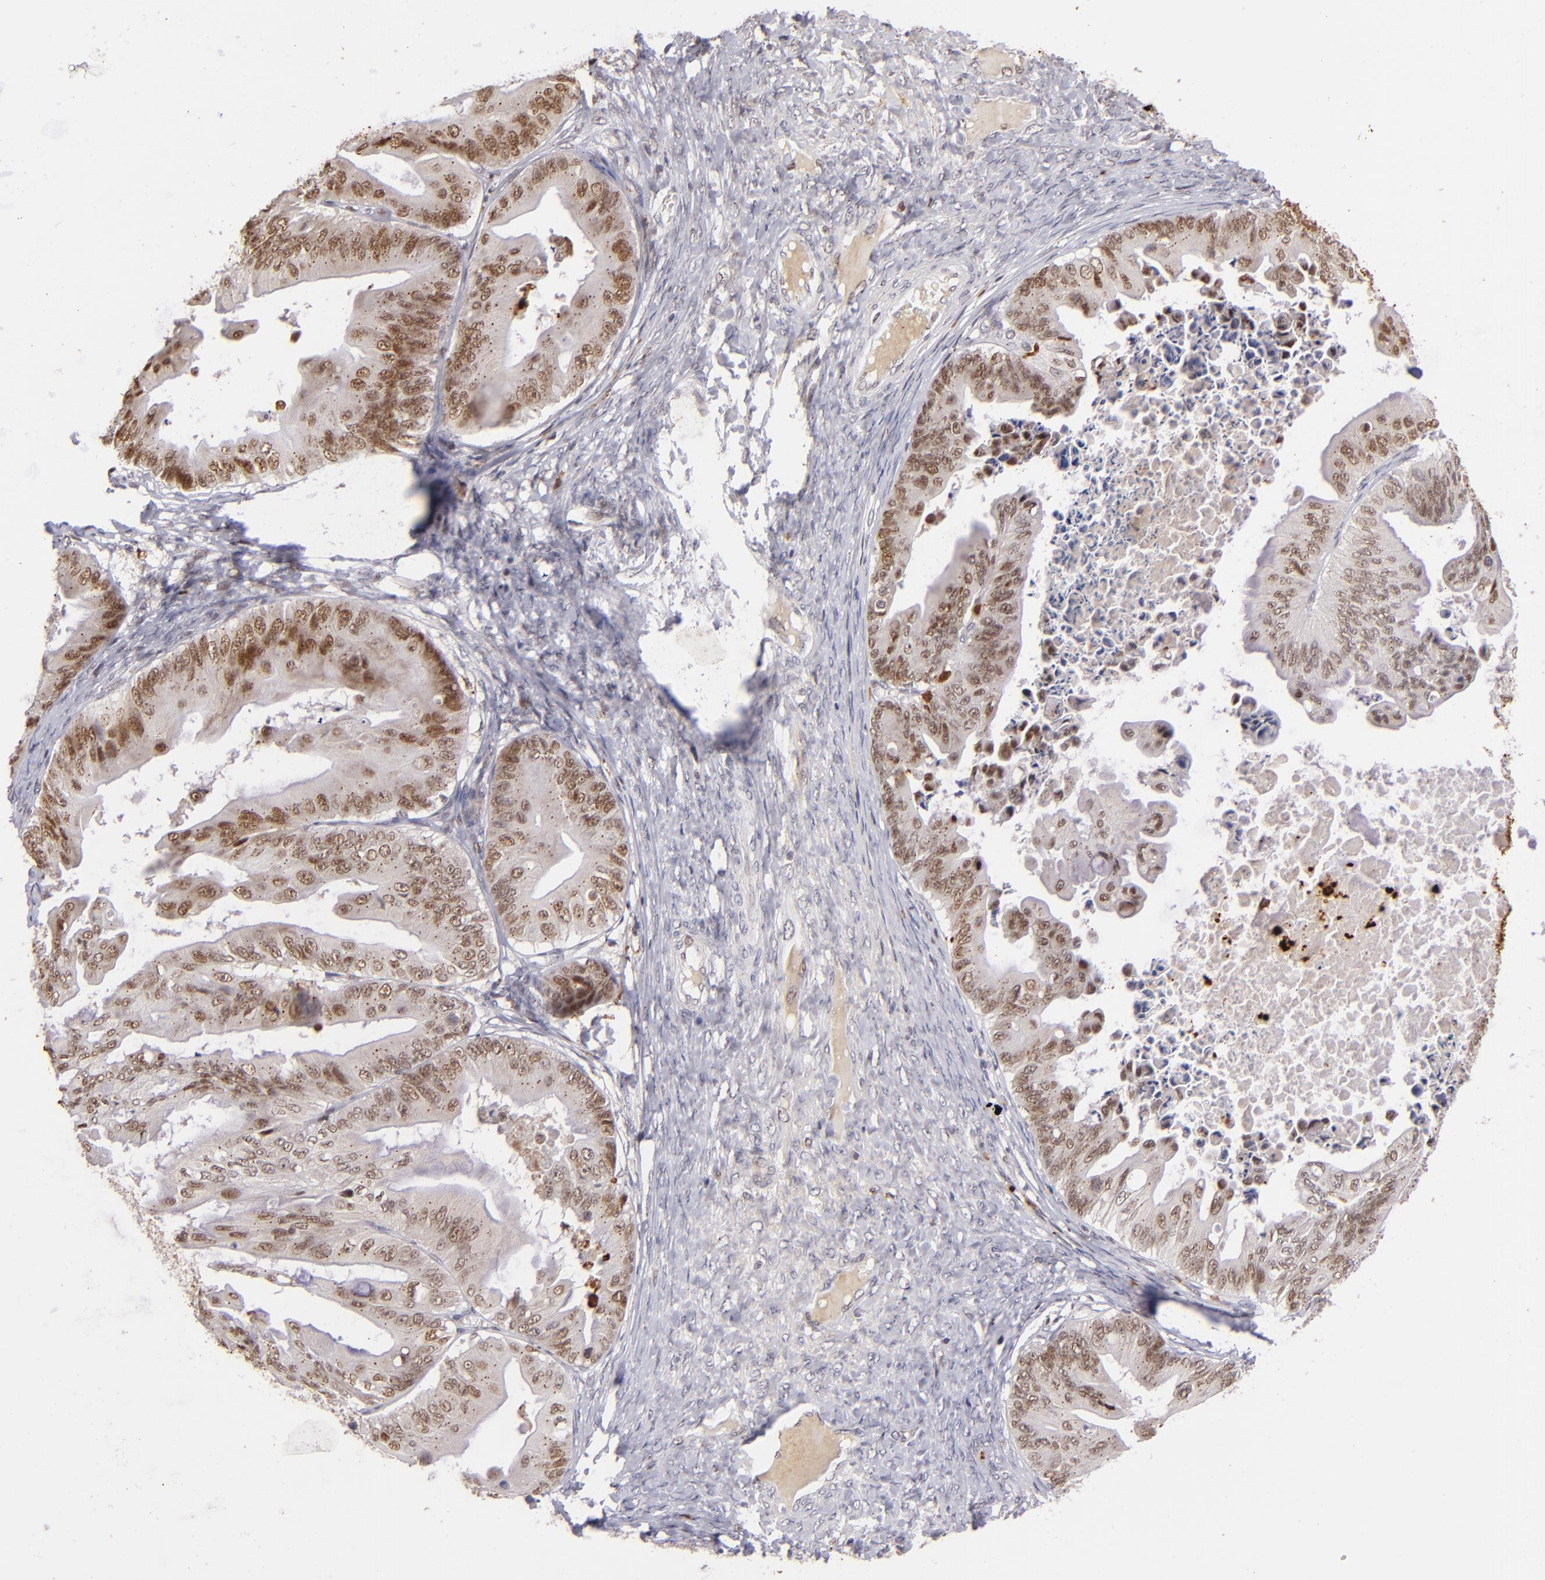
{"staining": {"intensity": "moderate", "quantity": "25%-75%", "location": "nuclear"}, "tissue": "ovarian cancer", "cell_type": "Tumor cells", "image_type": "cancer", "snomed": [{"axis": "morphology", "description": "Cystadenocarcinoma, mucinous, NOS"}, {"axis": "topography", "description": "Ovary"}], "caption": "Protein expression by immunohistochemistry reveals moderate nuclear staining in approximately 25%-75% of tumor cells in ovarian mucinous cystadenocarcinoma.", "gene": "RXRG", "patient": {"sex": "female", "age": 37}}